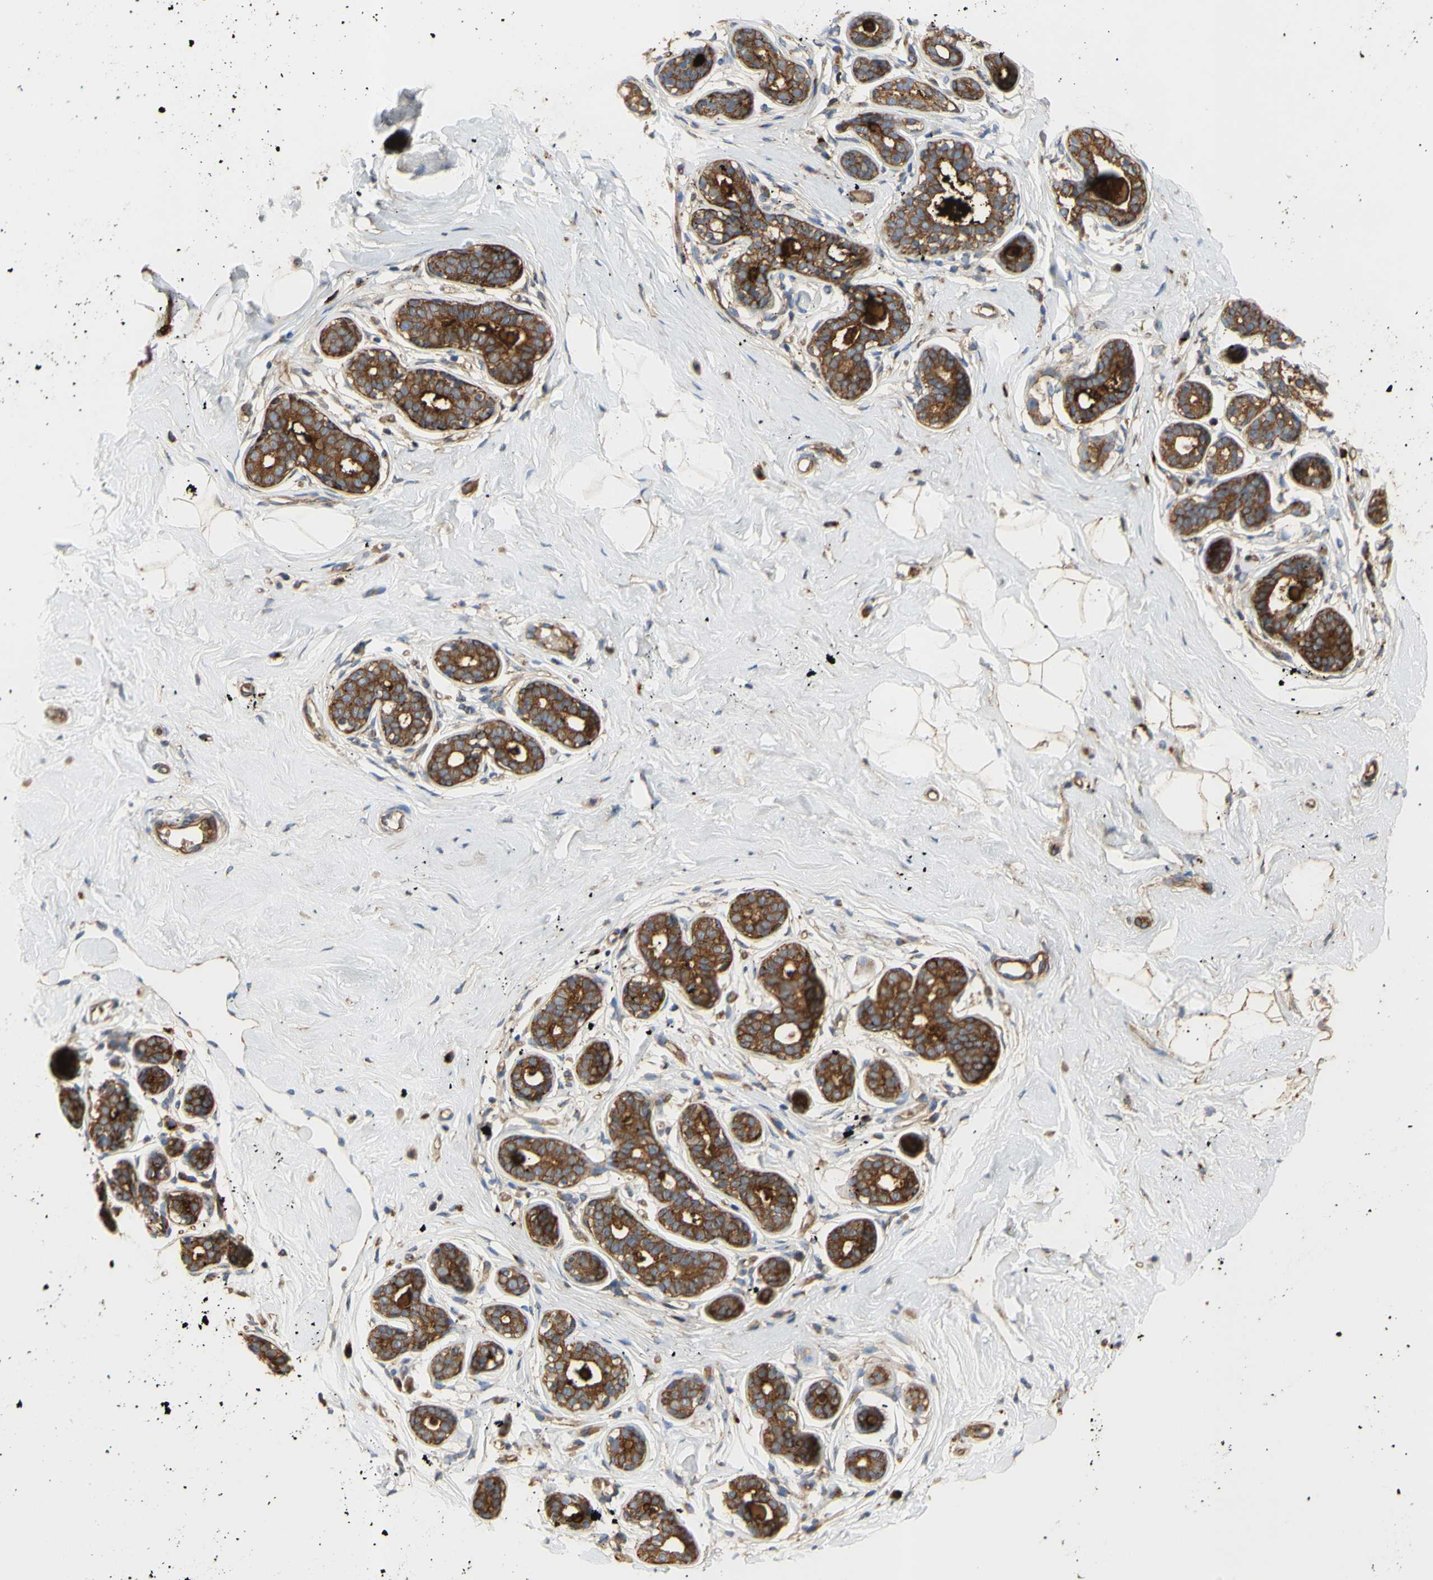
{"staining": {"intensity": "moderate", "quantity": "25%-75%", "location": "cytoplasmic/membranous"}, "tissue": "breast", "cell_type": "Adipocytes", "image_type": "normal", "snomed": [{"axis": "morphology", "description": "Normal tissue, NOS"}, {"axis": "topography", "description": "Breast"}], "caption": "This histopathology image demonstrates immunohistochemistry staining of benign breast, with medium moderate cytoplasmic/membranous expression in about 25%-75% of adipocytes.", "gene": "TUBG2", "patient": {"sex": "female", "age": 23}}